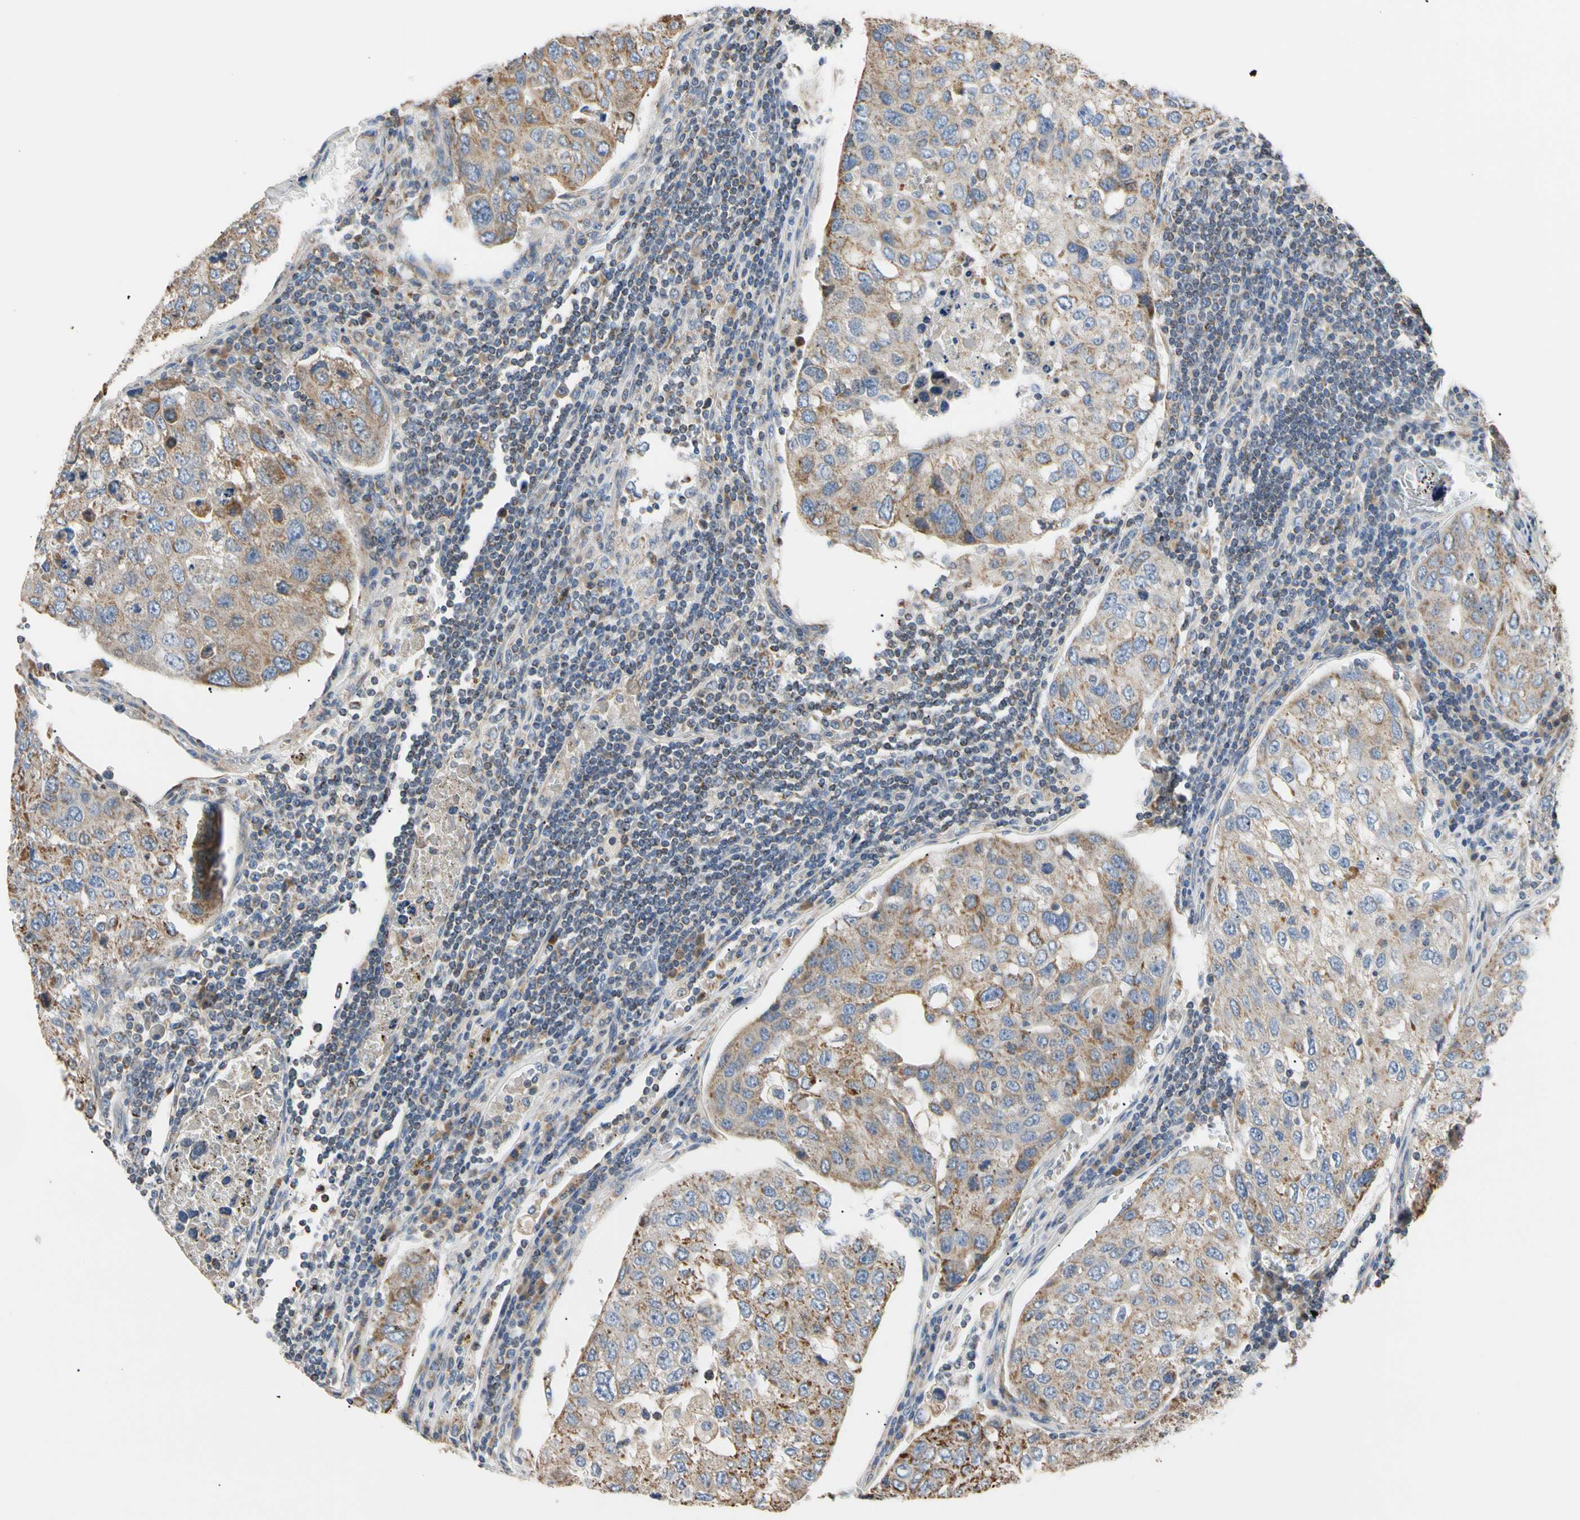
{"staining": {"intensity": "moderate", "quantity": "25%-75%", "location": "cytoplasmic/membranous"}, "tissue": "urothelial cancer", "cell_type": "Tumor cells", "image_type": "cancer", "snomed": [{"axis": "morphology", "description": "Urothelial carcinoma, High grade"}, {"axis": "topography", "description": "Lymph node"}, {"axis": "topography", "description": "Urinary bladder"}], "caption": "DAB immunohistochemical staining of urothelial cancer displays moderate cytoplasmic/membranous protein staining in about 25%-75% of tumor cells.", "gene": "PLGRKT", "patient": {"sex": "male", "age": 51}}